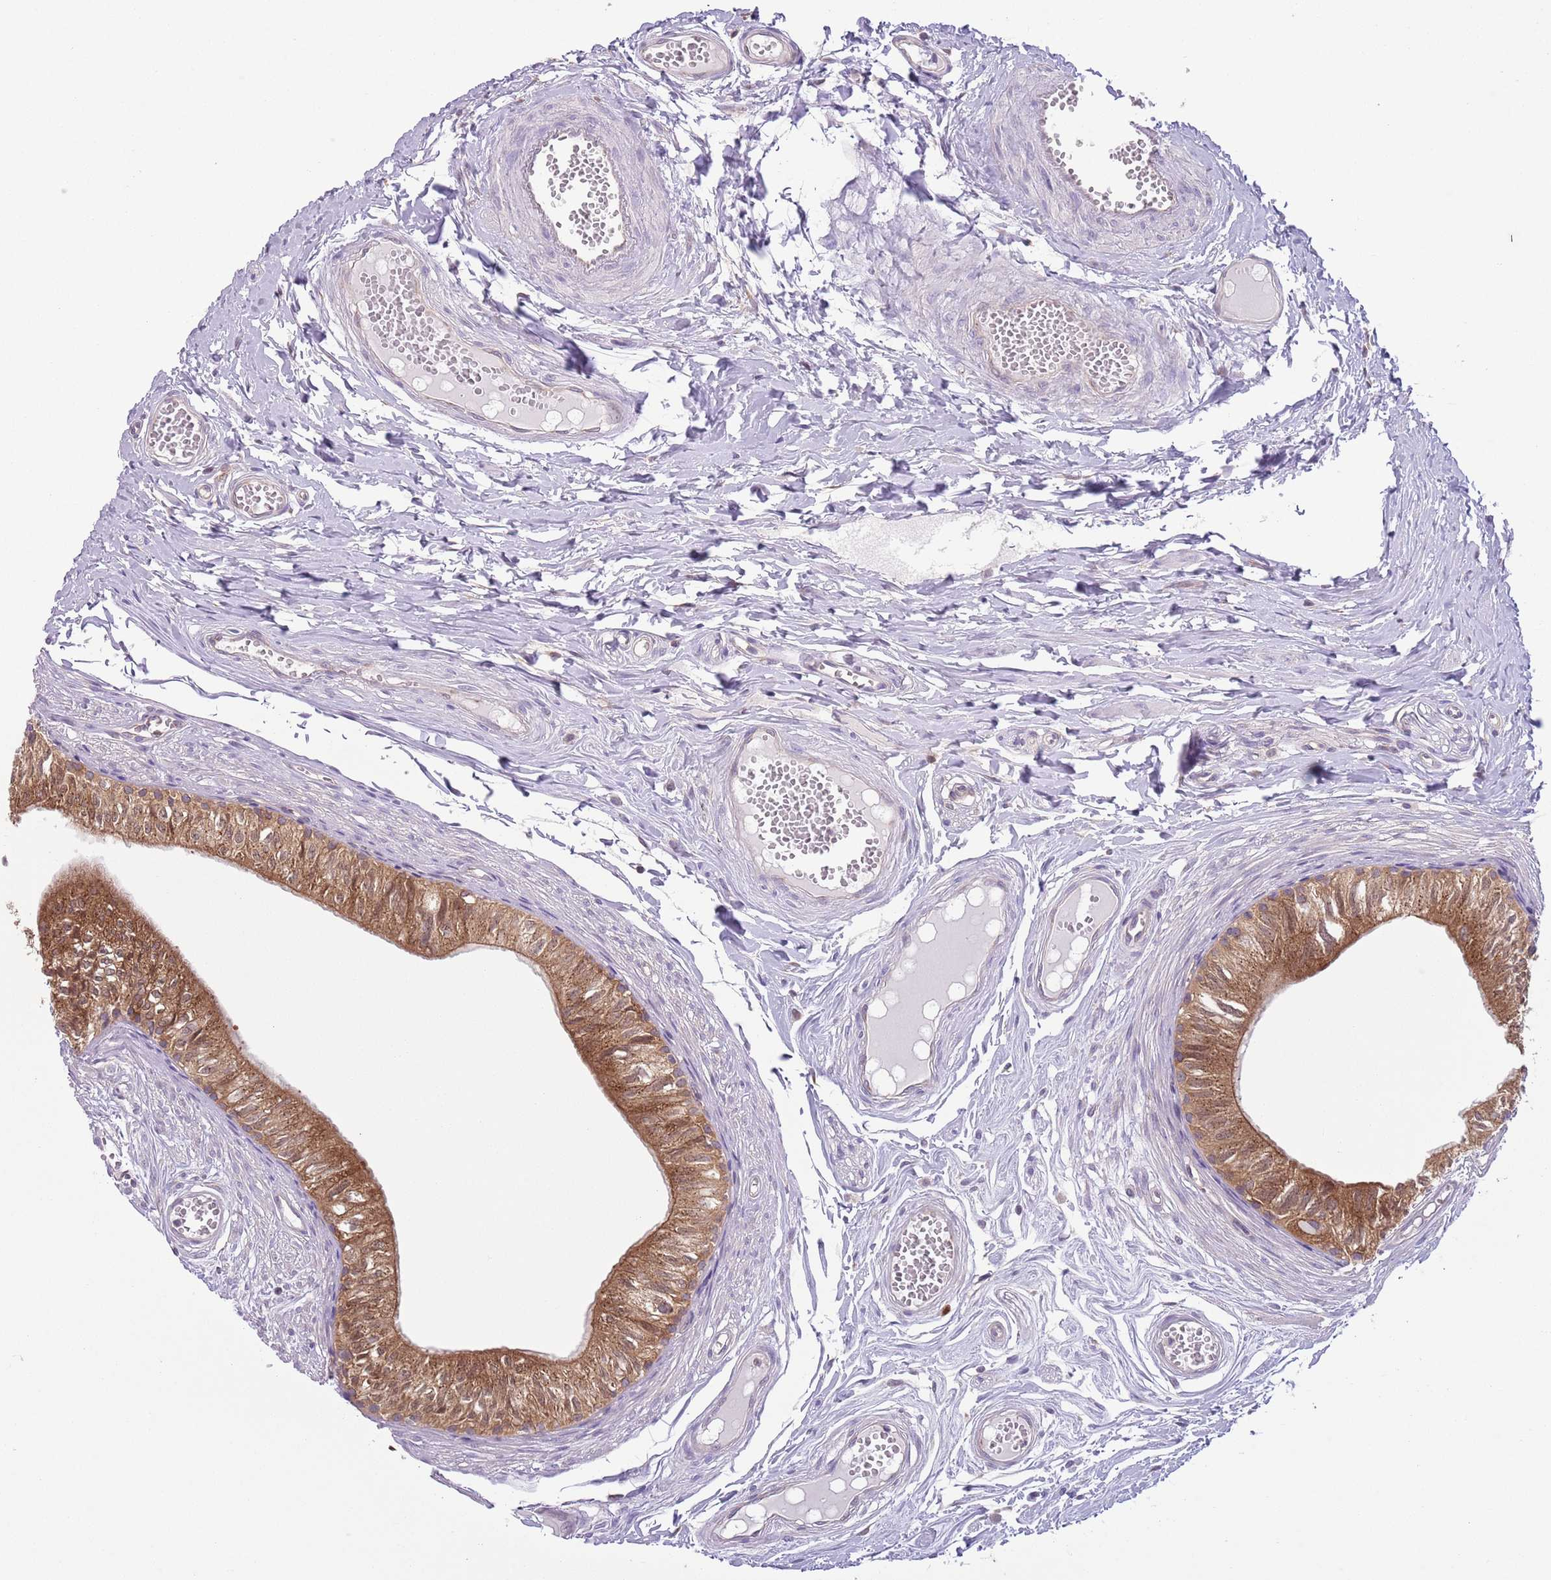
{"staining": {"intensity": "strong", "quantity": ">75%", "location": "cytoplasmic/membranous"}, "tissue": "epididymis", "cell_type": "Glandular cells", "image_type": "normal", "snomed": [{"axis": "morphology", "description": "Normal tissue, NOS"}, {"axis": "topography", "description": "Epididymis"}], "caption": "The histopathology image displays a brown stain indicating the presence of a protein in the cytoplasmic/membranous of glandular cells in epididymis.", "gene": "COPE", "patient": {"sex": "male", "age": 37}}